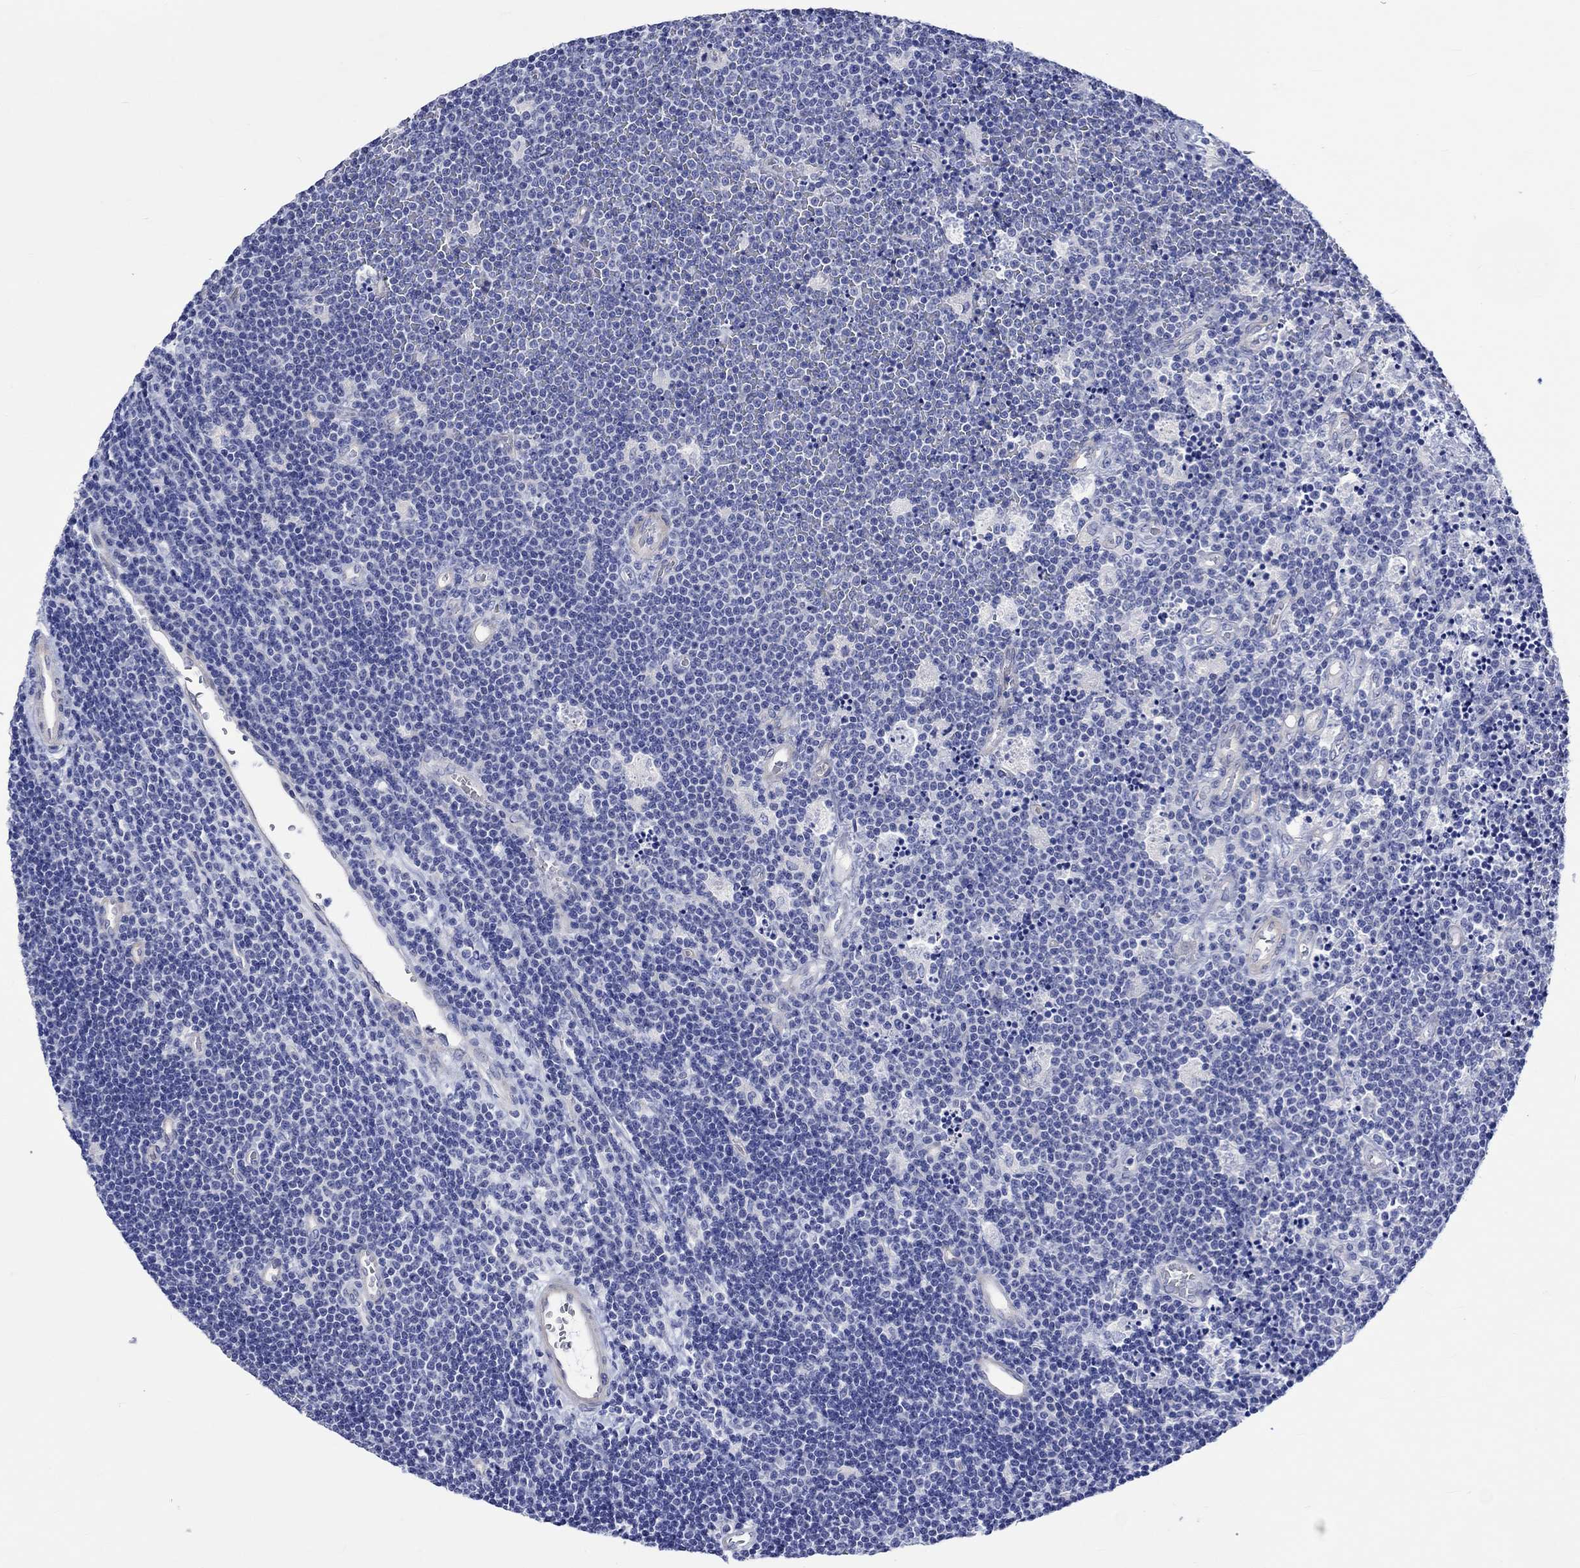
{"staining": {"intensity": "negative", "quantity": "none", "location": "none"}, "tissue": "lymphoma", "cell_type": "Tumor cells", "image_type": "cancer", "snomed": [{"axis": "morphology", "description": "Malignant lymphoma, non-Hodgkin's type, Low grade"}, {"axis": "topography", "description": "Brain"}], "caption": "This is an immunohistochemistry photomicrograph of human lymphoma. There is no expression in tumor cells.", "gene": "HARBI1", "patient": {"sex": "female", "age": 66}}